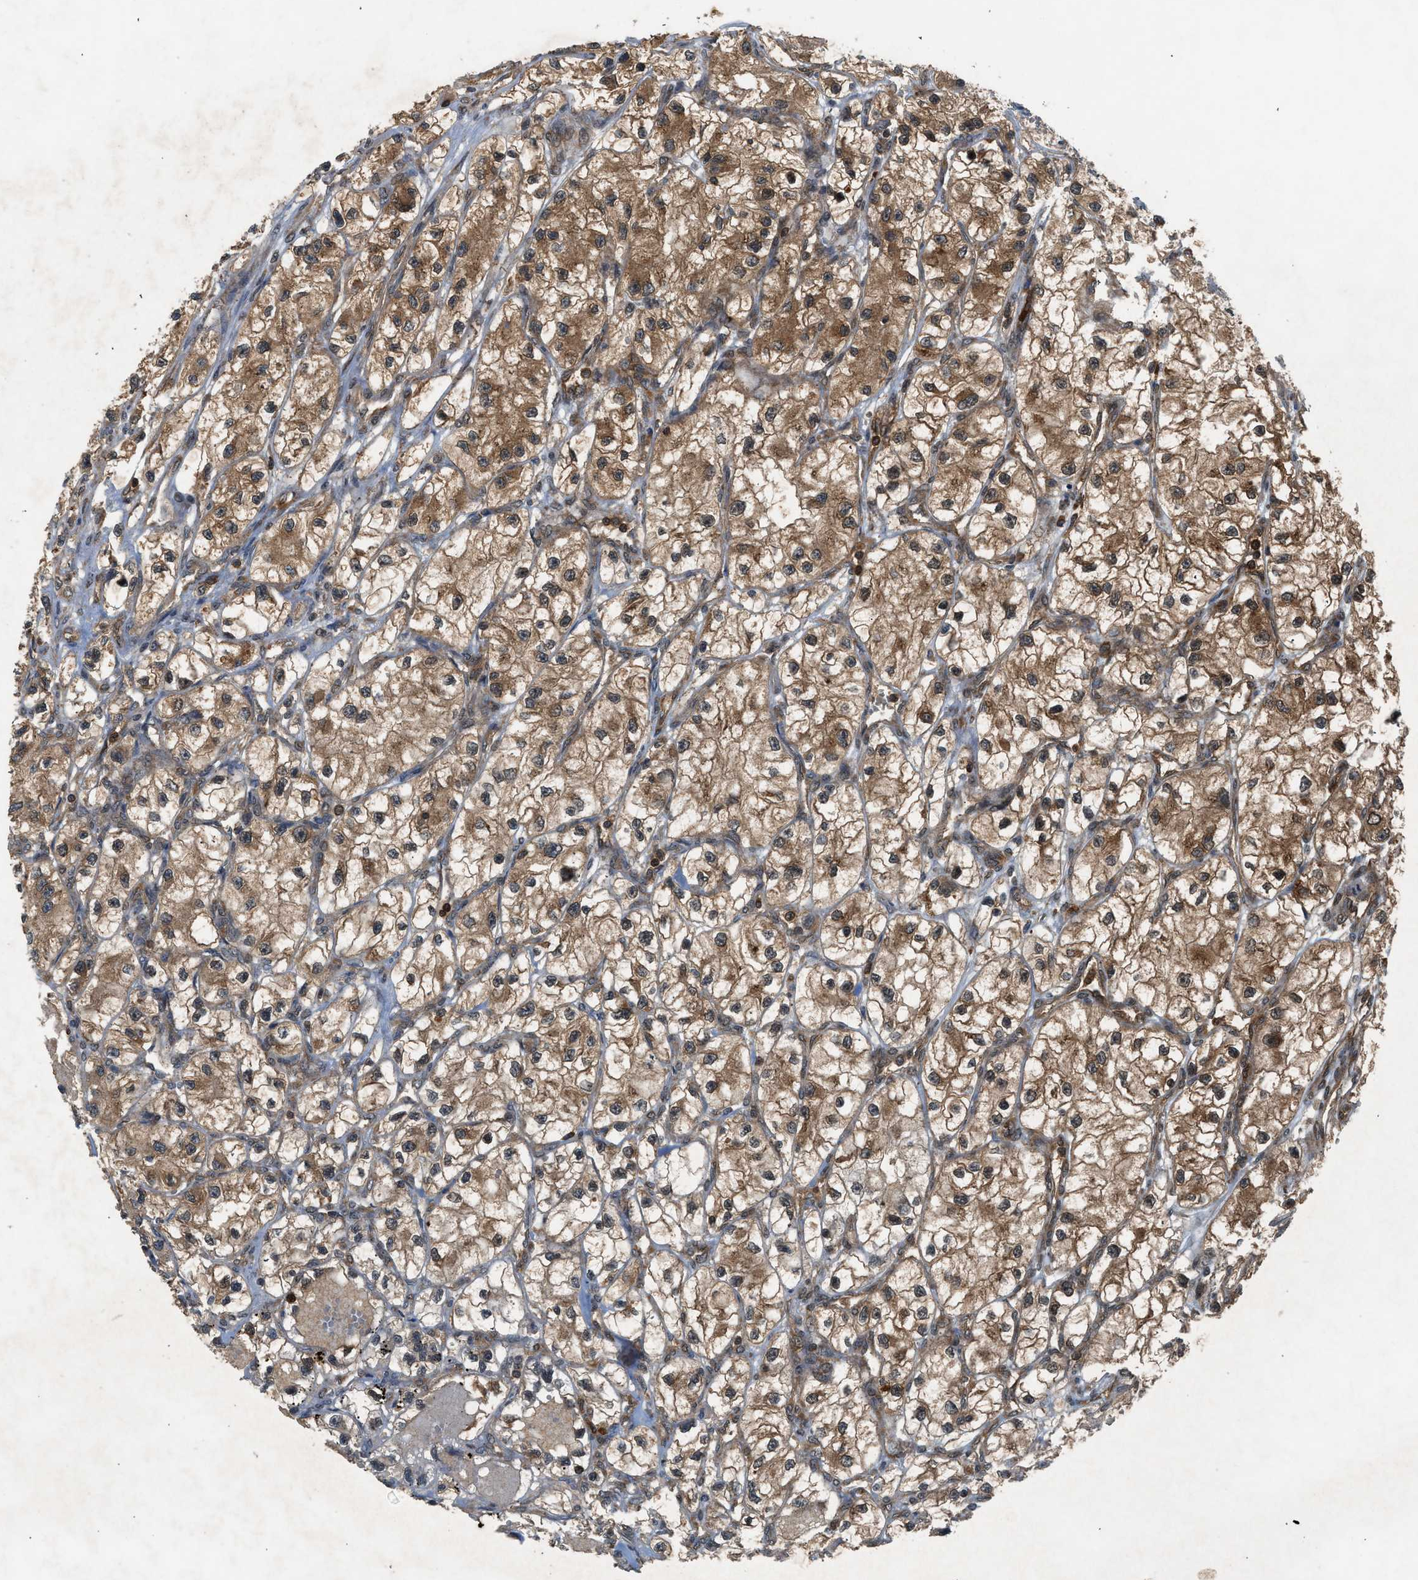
{"staining": {"intensity": "strong", "quantity": ">75%", "location": "cytoplasmic/membranous,nuclear"}, "tissue": "renal cancer", "cell_type": "Tumor cells", "image_type": "cancer", "snomed": [{"axis": "morphology", "description": "Adenocarcinoma, NOS"}, {"axis": "topography", "description": "Kidney"}], "caption": "Human renal cancer stained with a brown dye reveals strong cytoplasmic/membranous and nuclear positive positivity in approximately >75% of tumor cells.", "gene": "OXSR1", "patient": {"sex": "female", "age": 57}}